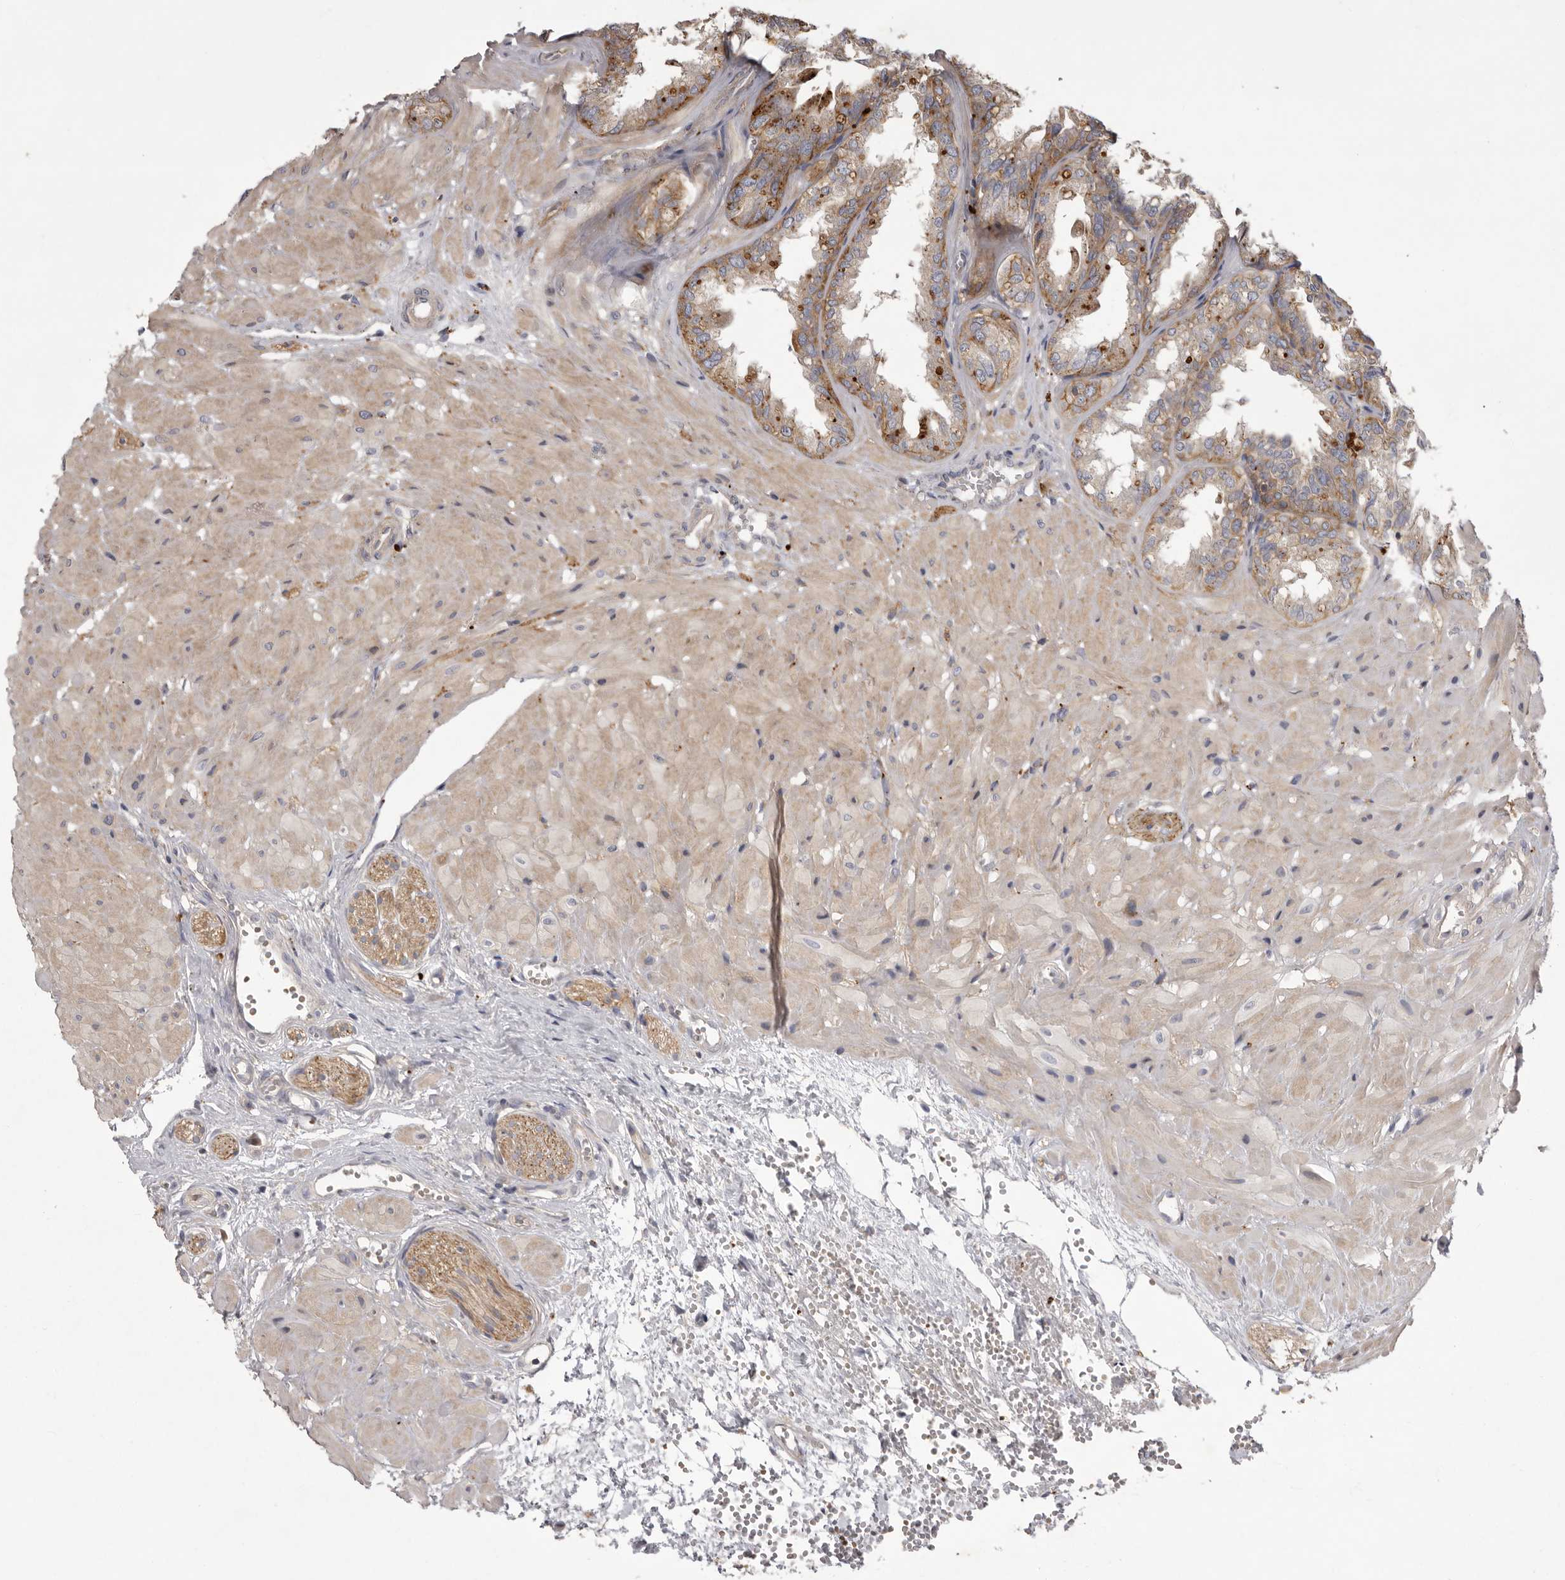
{"staining": {"intensity": "moderate", "quantity": "<25%", "location": "cytoplasmic/membranous"}, "tissue": "seminal vesicle", "cell_type": "Glandular cells", "image_type": "normal", "snomed": [{"axis": "morphology", "description": "Normal tissue, NOS"}, {"axis": "topography", "description": "Prostate"}, {"axis": "topography", "description": "Seminal veicle"}], "caption": "Immunohistochemistry staining of unremarkable seminal vesicle, which shows low levels of moderate cytoplasmic/membranous expression in approximately <25% of glandular cells indicating moderate cytoplasmic/membranous protein expression. The staining was performed using DAB (3,3'-diaminobenzidine) (brown) for protein detection and nuclei were counterstained in hematoxylin (blue).", "gene": "WDR47", "patient": {"sex": "male", "age": 51}}